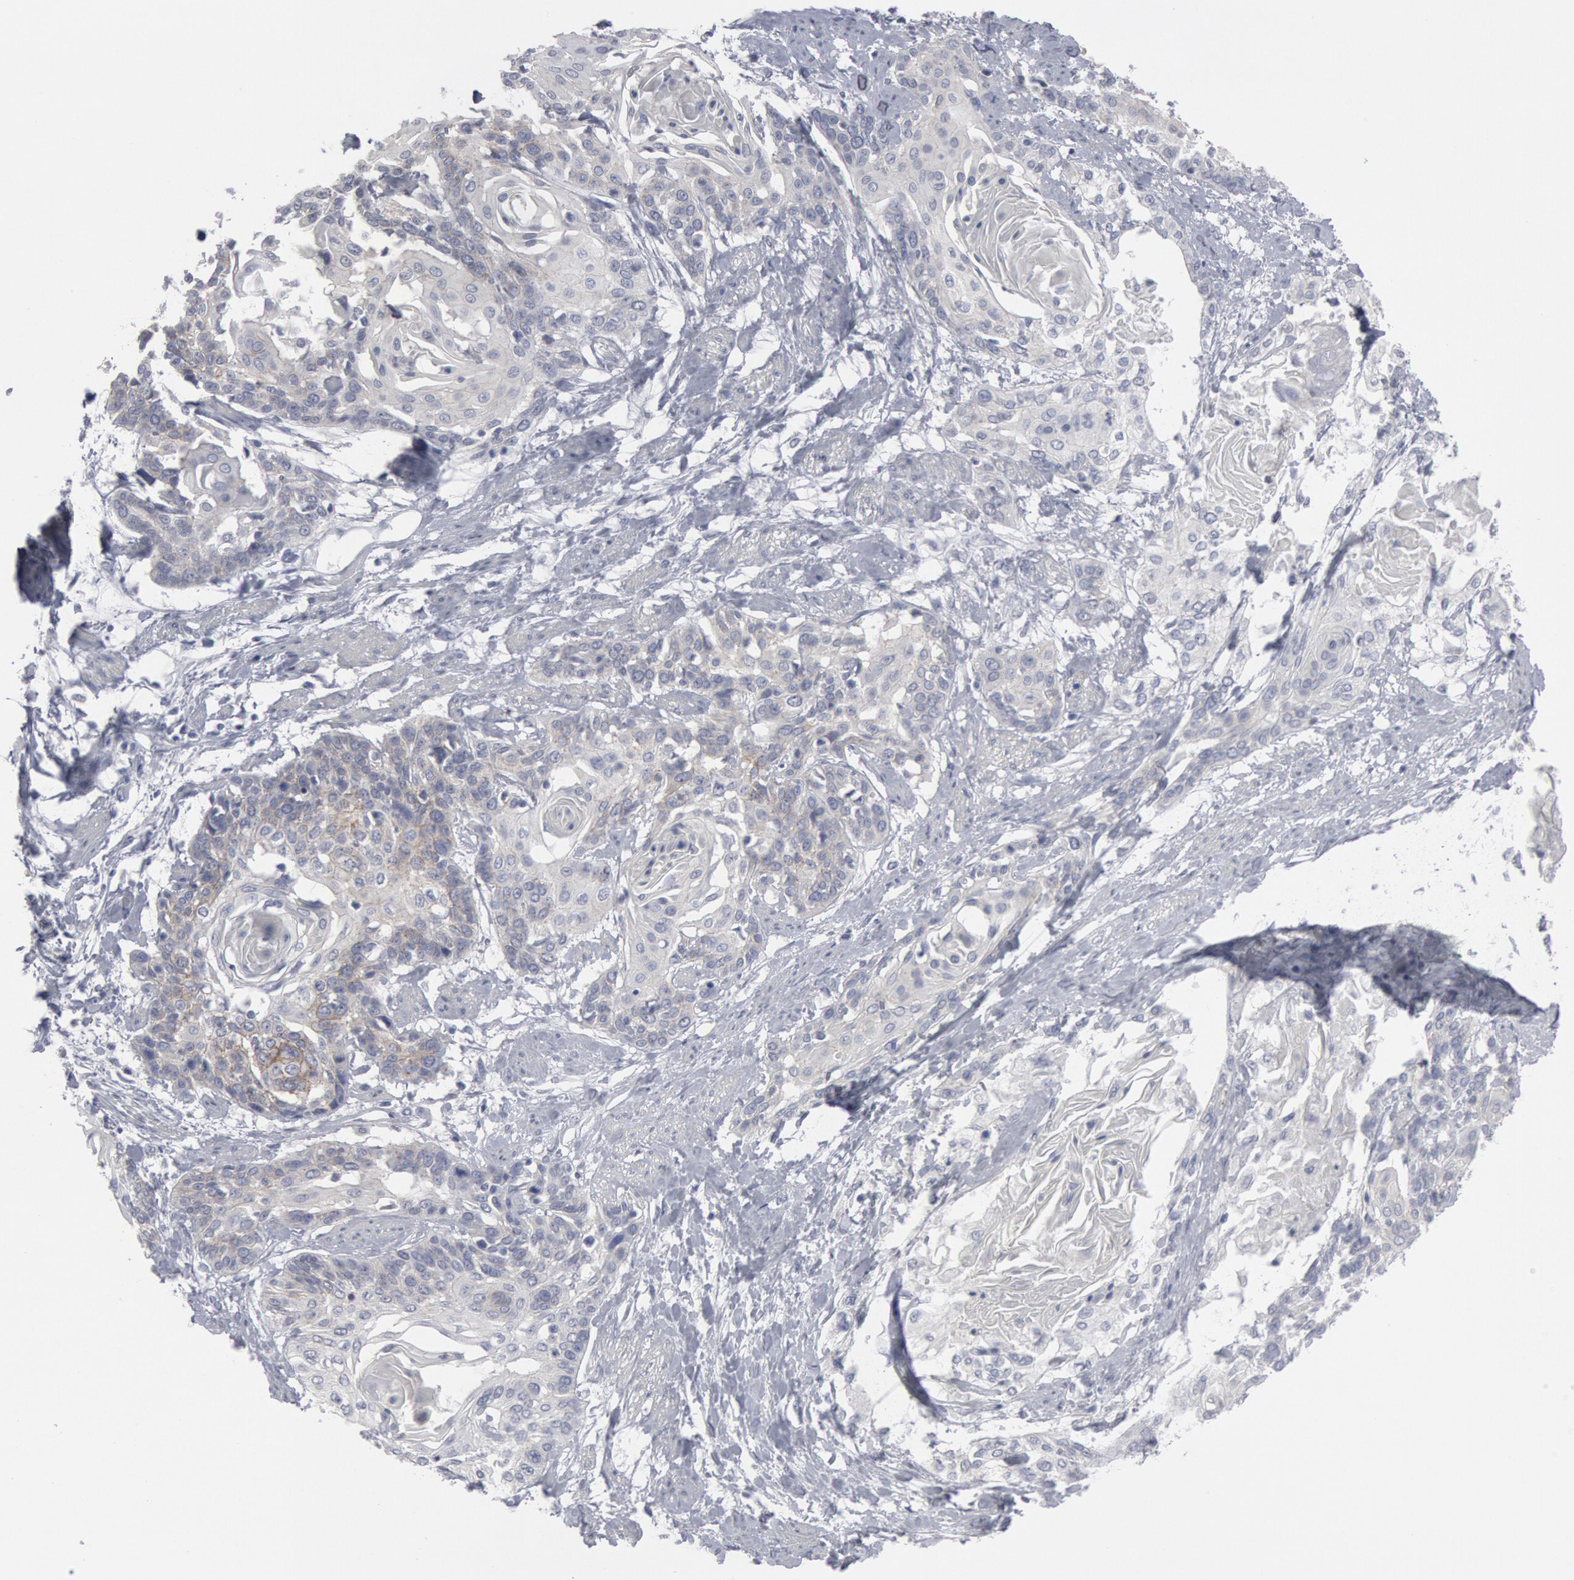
{"staining": {"intensity": "negative", "quantity": "none", "location": "none"}, "tissue": "cervical cancer", "cell_type": "Tumor cells", "image_type": "cancer", "snomed": [{"axis": "morphology", "description": "Squamous cell carcinoma, NOS"}, {"axis": "topography", "description": "Cervix"}], "caption": "Tumor cells are negative for brown protein staining in cervical cancer (squamous cell carcinoma). (Brightfield microscopy of DAB (3,3'-diaminobenzidine) immunohistochemistry at high magnification).", "gene": "DMC1", "patient": {"sex": "female", "age": 57}}